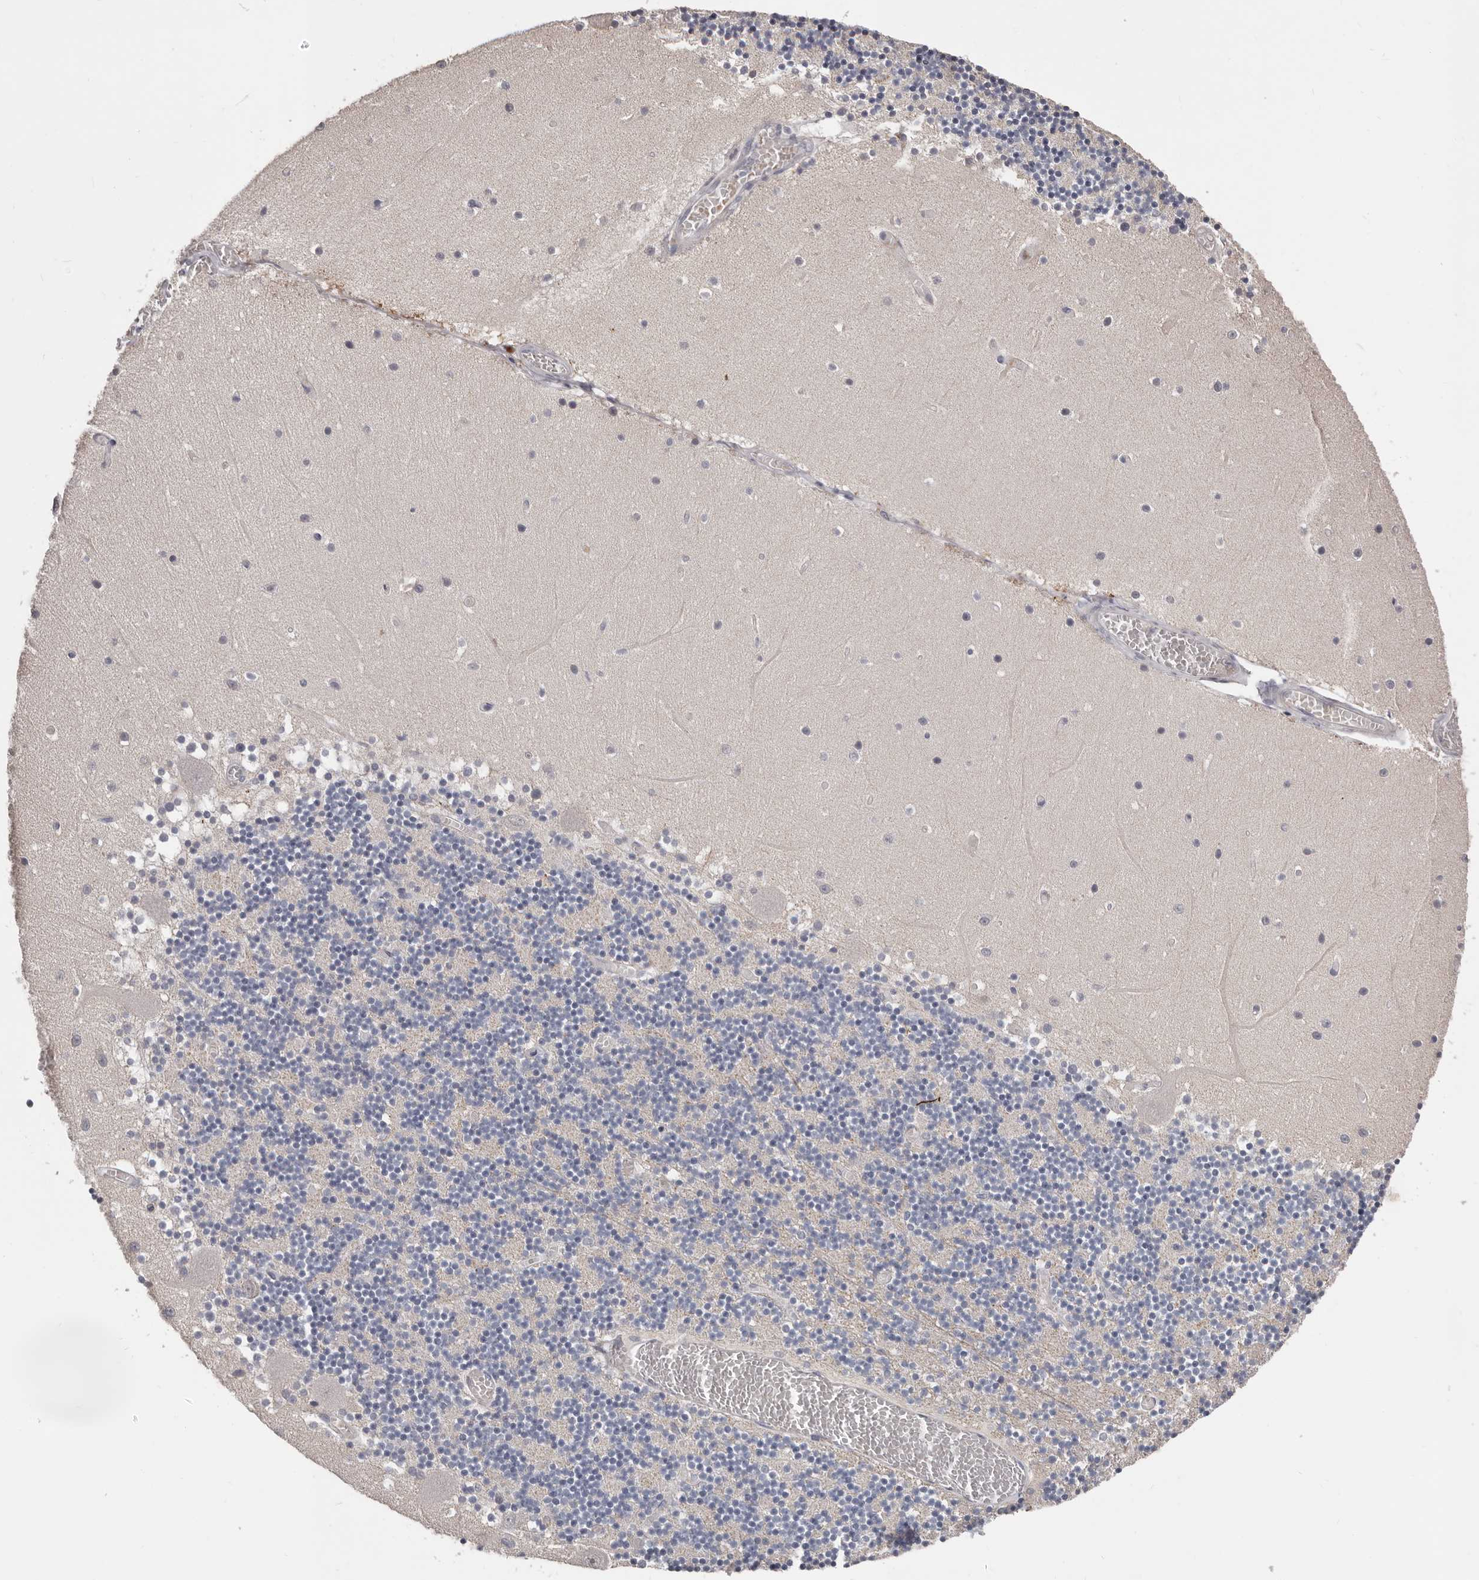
{"staining": {"intensity": "negative", "quantity": "none", "location": "none"}, "tissue": "cerebellum", "cell_type": "Cells in granular layer", "image_type": "normal", "snomed": [{"axis": "morphology", "description": "Normal tissue, NOS"}, {"axis": "topography", "description": "Cerebellum"}], "caption": "Photomicrograph shows no protein expression in cells in granular layer of unremarkable cerebellum.", "gene": "RNF217", "patient": {"sex": "female", "age": 28}}